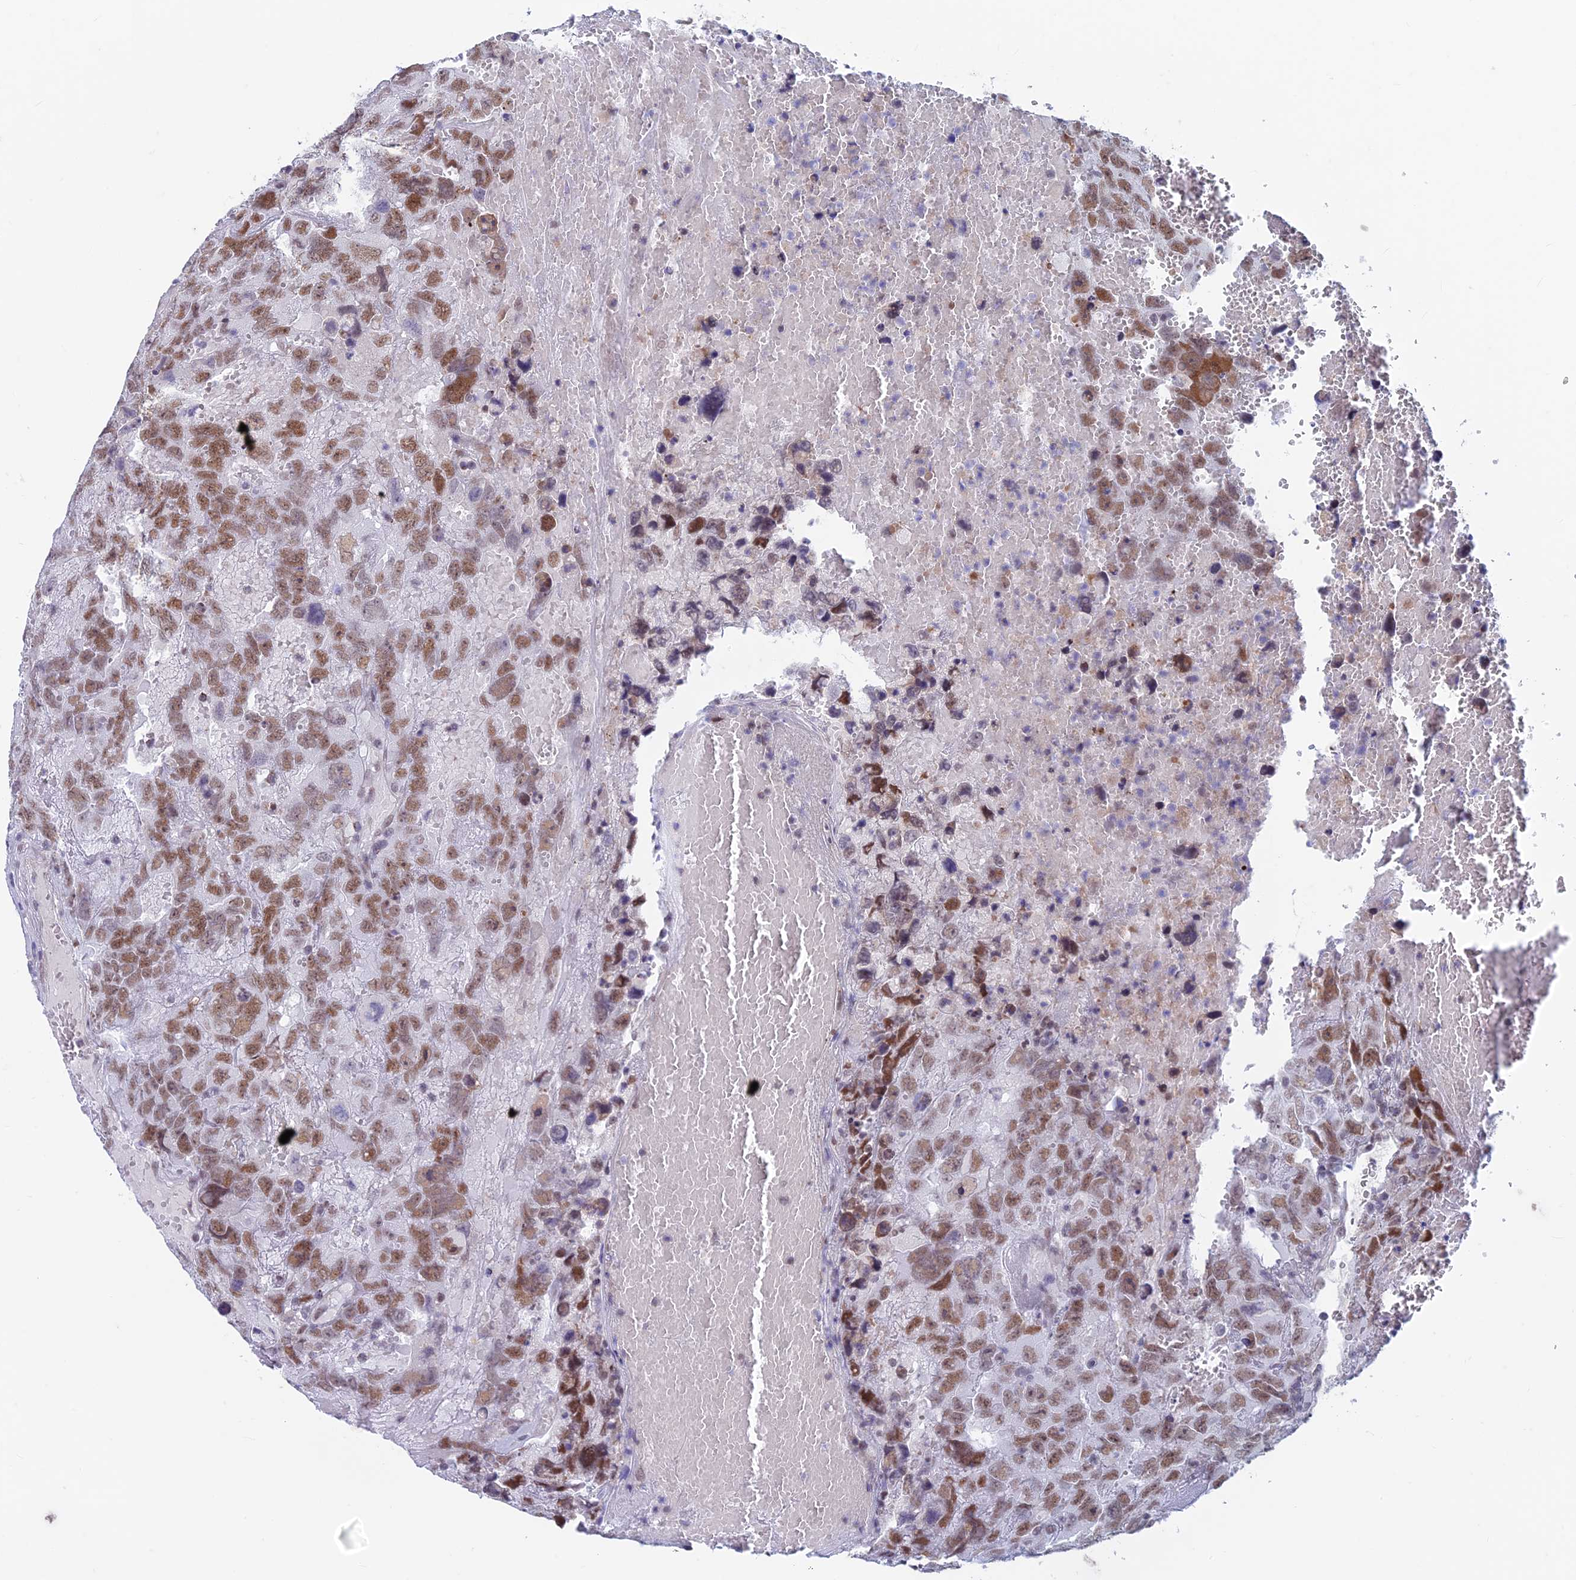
{"staining": {"intensity": "moderate", "quantity": ">75%", "location": "nuclear"}, "tissue": "testis cancer", "cell_type": "Tumor cells", "image_type": "cancer", "snomed": [{"axis": "morphology", "description": "Carcinoma, Embryonal, NOS"}, {"axis": "topography", "description": "Testis"}], "caption": "Protein expression analysis of testis cancer (embryonal carcinoma) exhibits moderate nuclear expression in about >75% of tumor cells.", "gene": "ASH2L", "patient": {"sex": "male", "age": 45}}